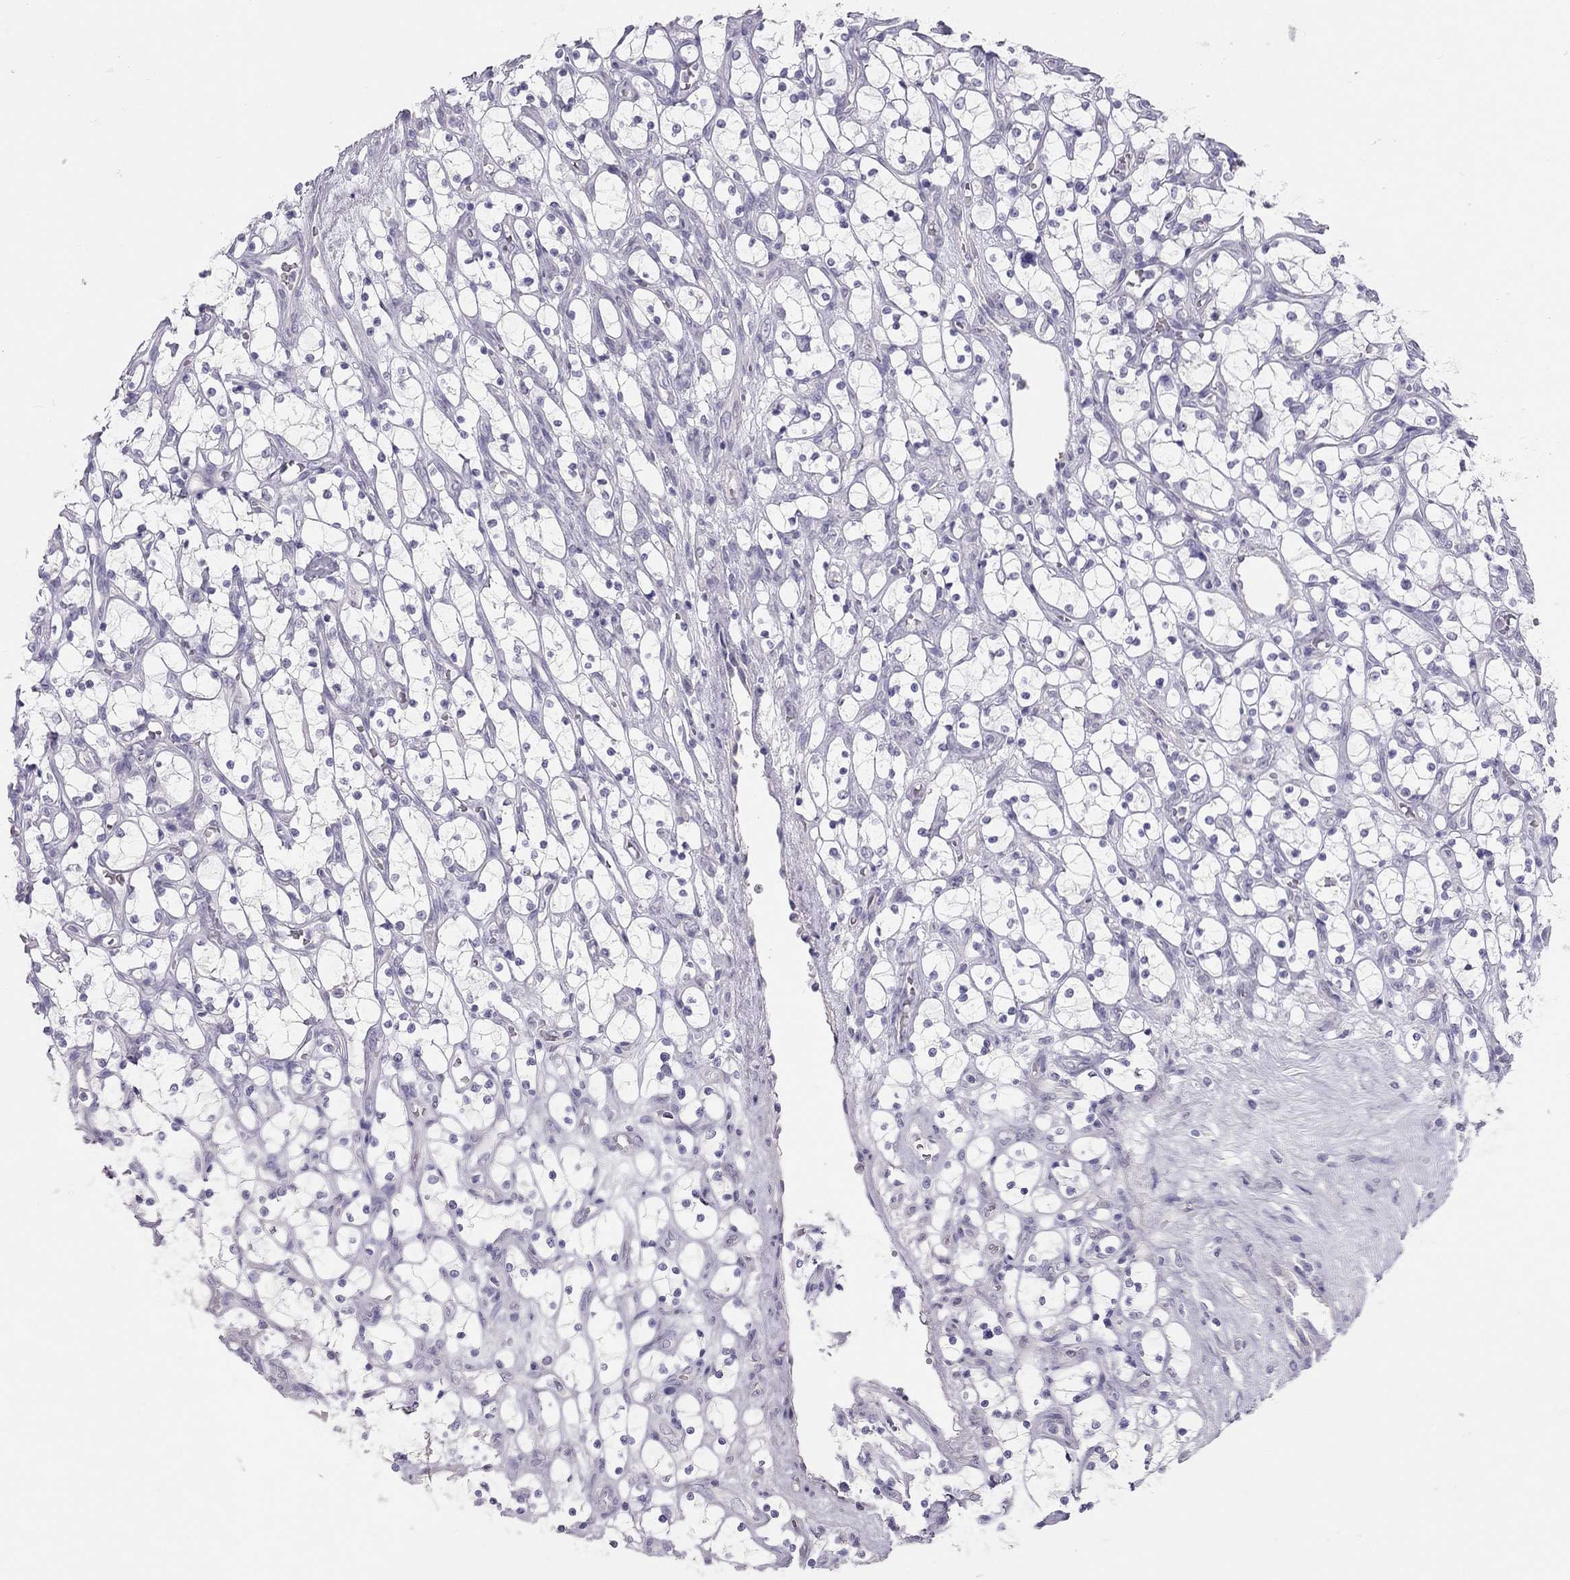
{"staining": {"intensity": "negative", "quantity": "none", "location": "none"}, "tissue": "renal cancer", "cell_type": "Tumor cells", "image_type": "cancer", "snomed": [{"axis": "morphology", "description": "Adenocarcinoma, NOS"}, {"axis": "topography", "description": "Kidney"}], "caption": "Immunohistochemistry (IHC) of human renal adenocarcinoma demonstrates no staining in tumor cells.", "gene": "SPATA12", "patient": {"sex": "female", "age": 69}}